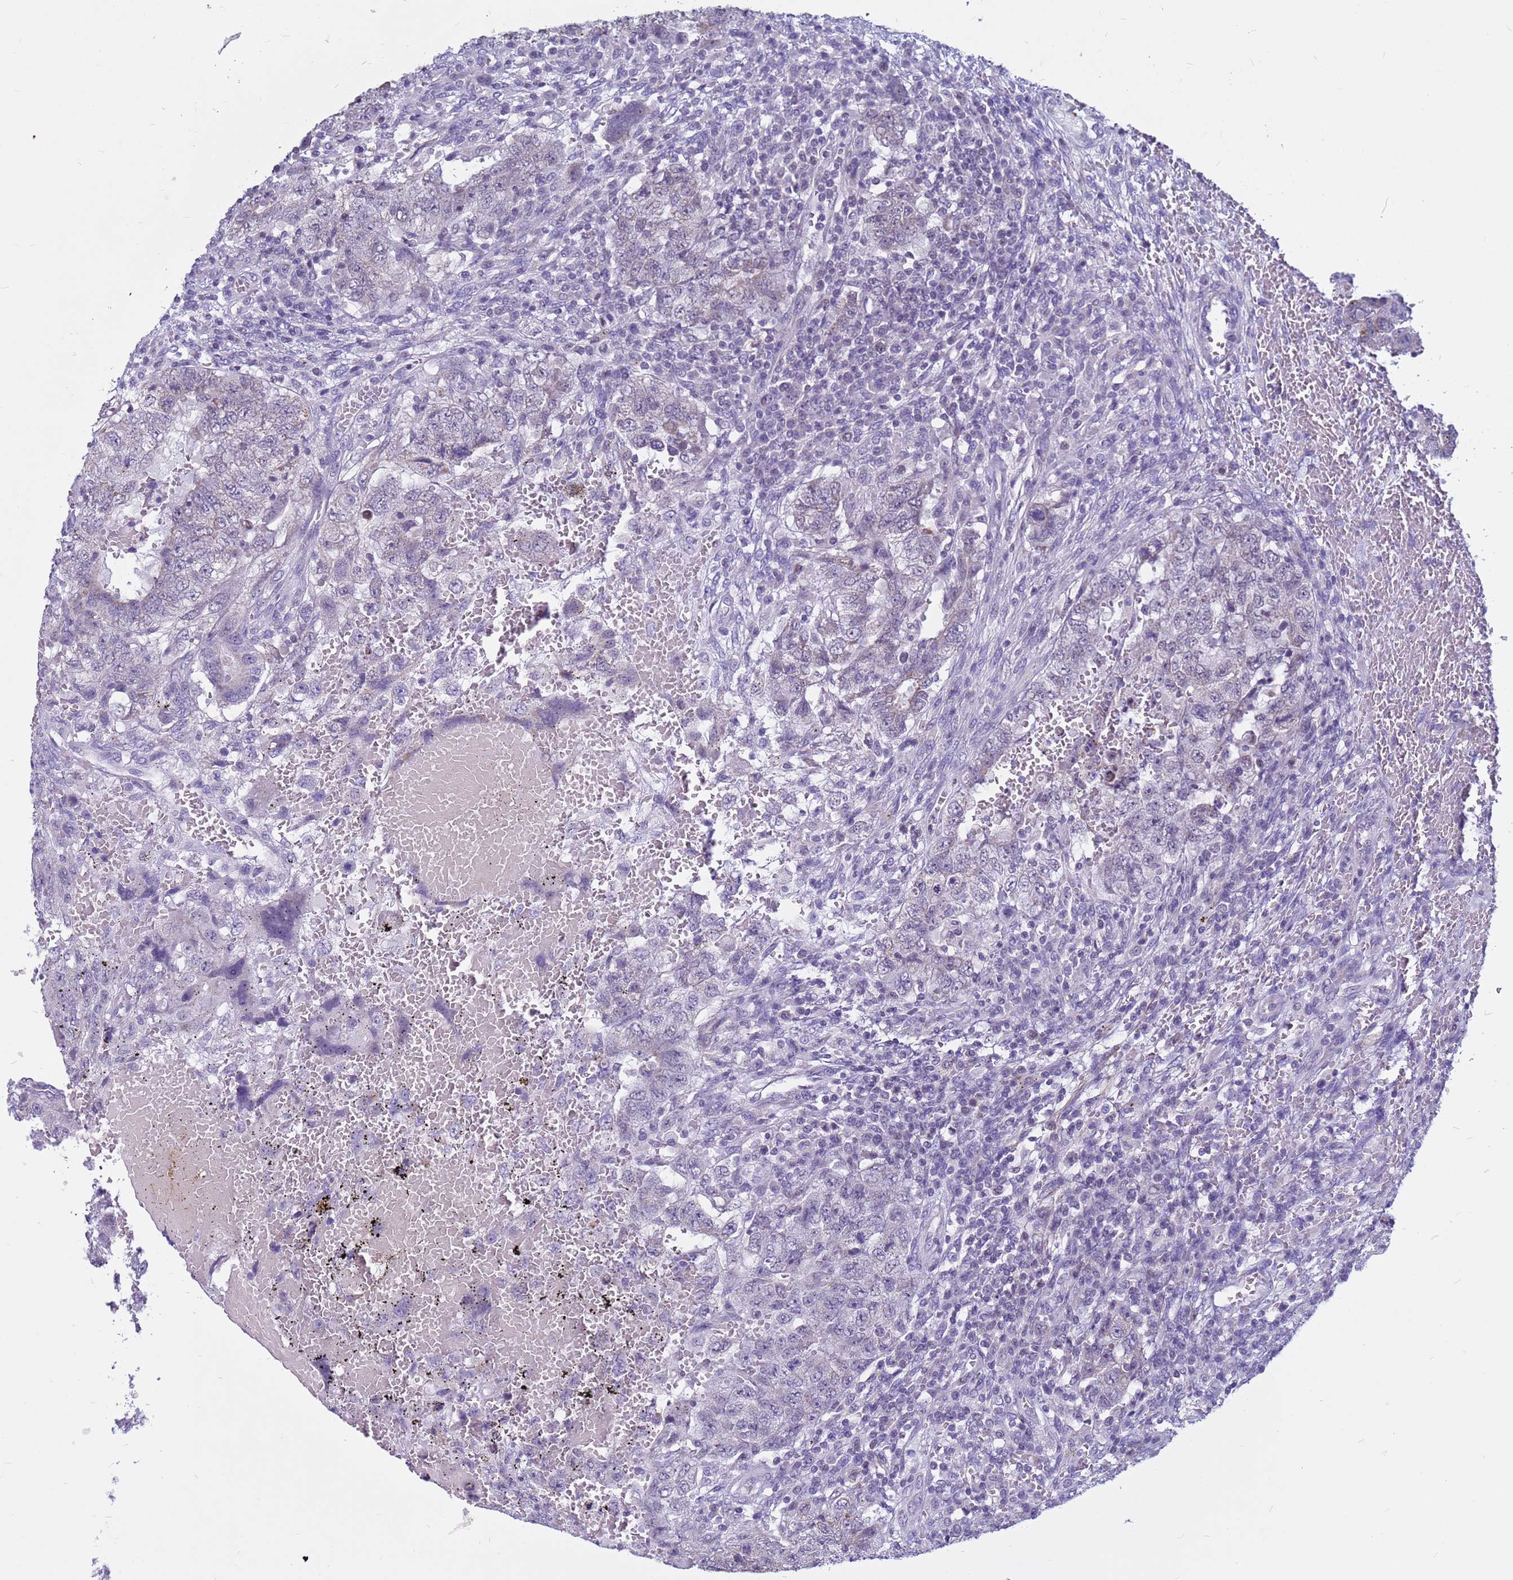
{"staining": {"intensity": "negative", "quantity": "none", "location": "none"}, "tissue": "testis cancer", "cell_type": "Tumor cells", "image_type": "cancer", "snomed": [{"axis": "morphology", "description": "Carcinoma, Embryonal, NOS"}, {"axis": "topography", "description": "Testis"}], "caption": "The image demonstrates no significant expression in tumor cells of testis cancer (embryonal carcinoma).", "gene": "CDK2AP2", "patient": {"sex": "male", "age": 26}}